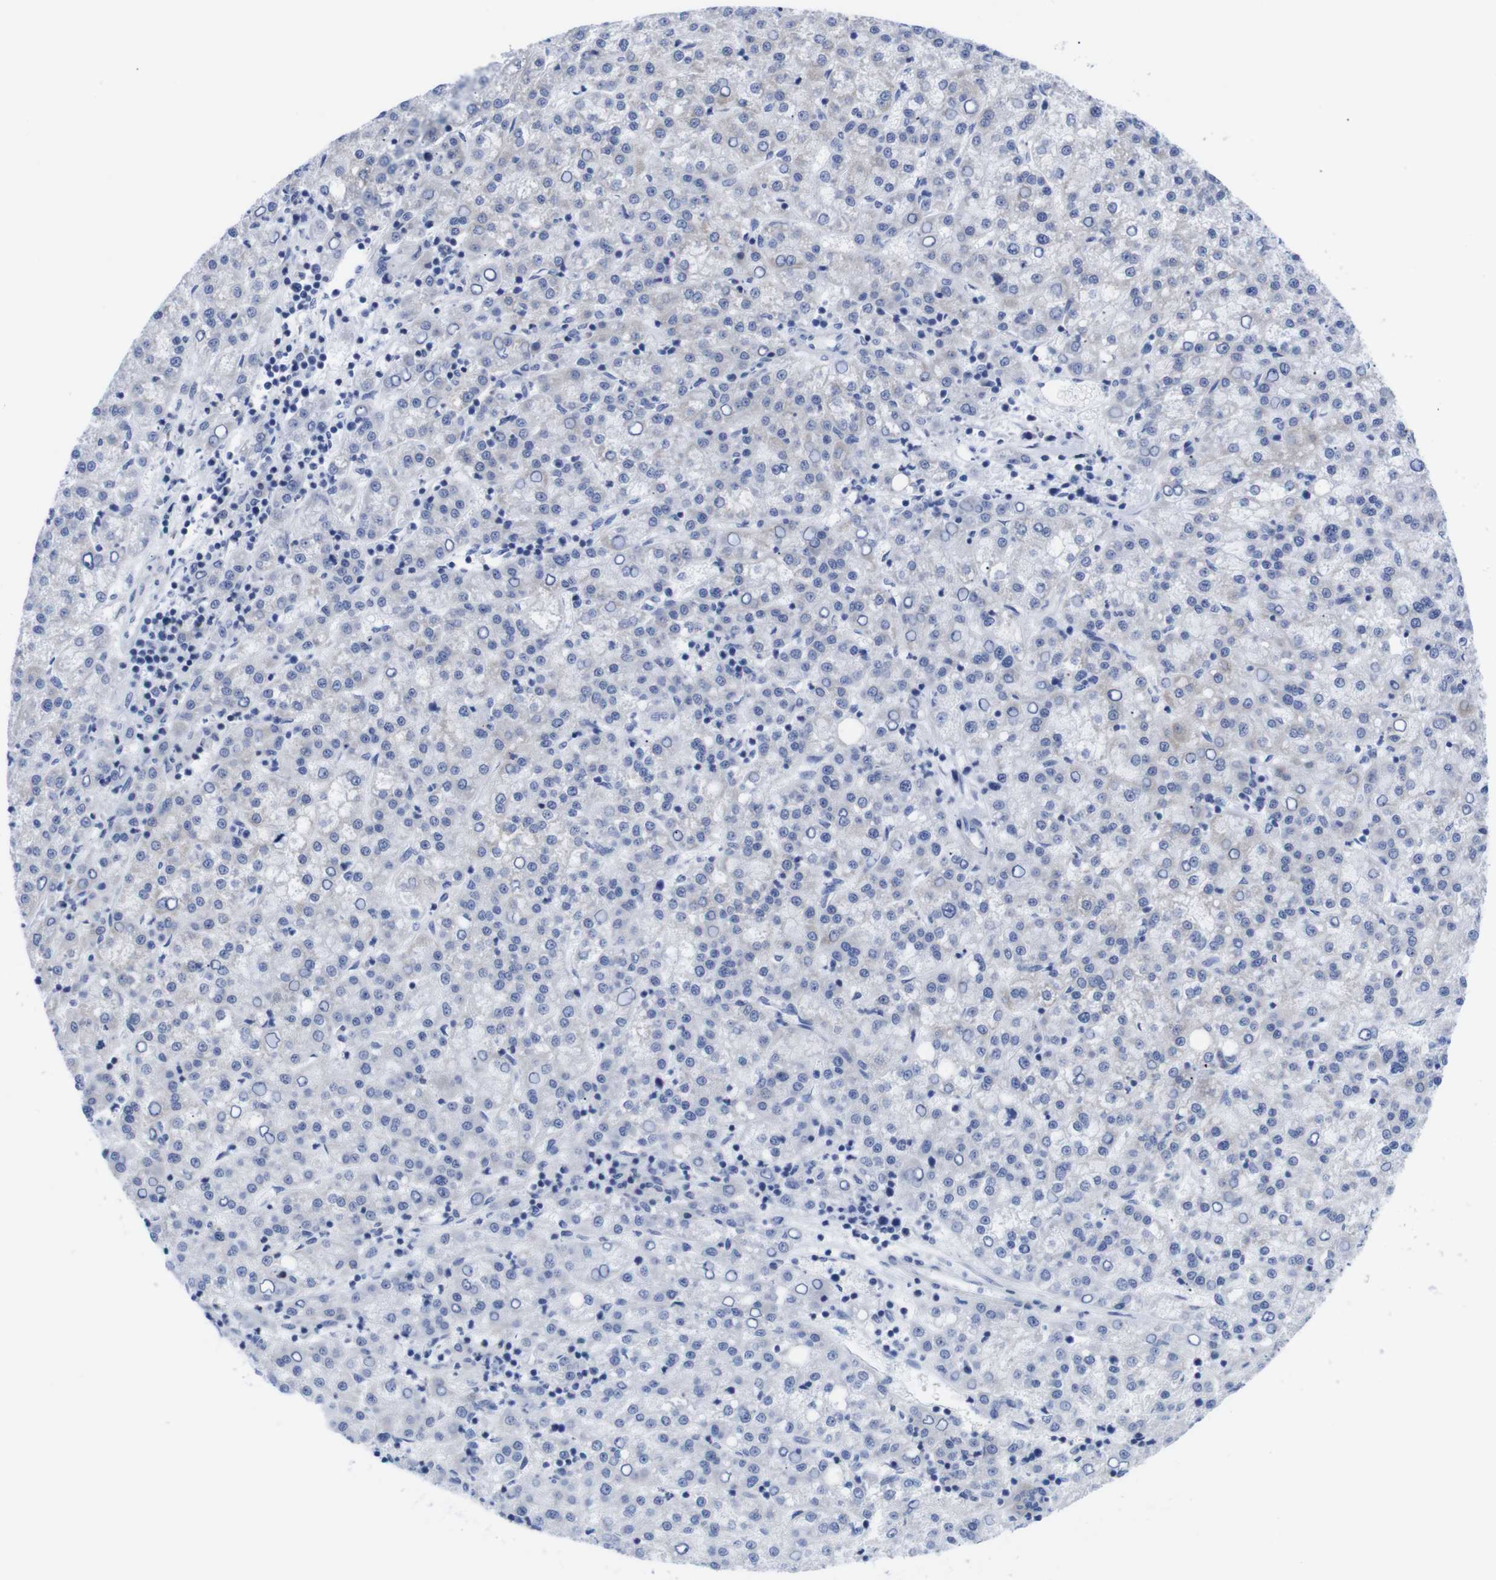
{"staining": {"intensity": "negative", "quantity": "none", "location": "none"}, "tissue": "liver cancer", "cell_type": "Tumor cells", "image_type": "cancer", "snomed": [{"axis": "morphology", "description": "Carcinoma, Hepatocellular, NOS"}, {"axis": "topography", "description": "Liver"}], "caption": "A micrograph of liver hepatocellular carcinoma stained for a protein shows no brown staining in tumor cells.", "gene": "LRRC55", "patient": {"sex": "female", "age": 58}}